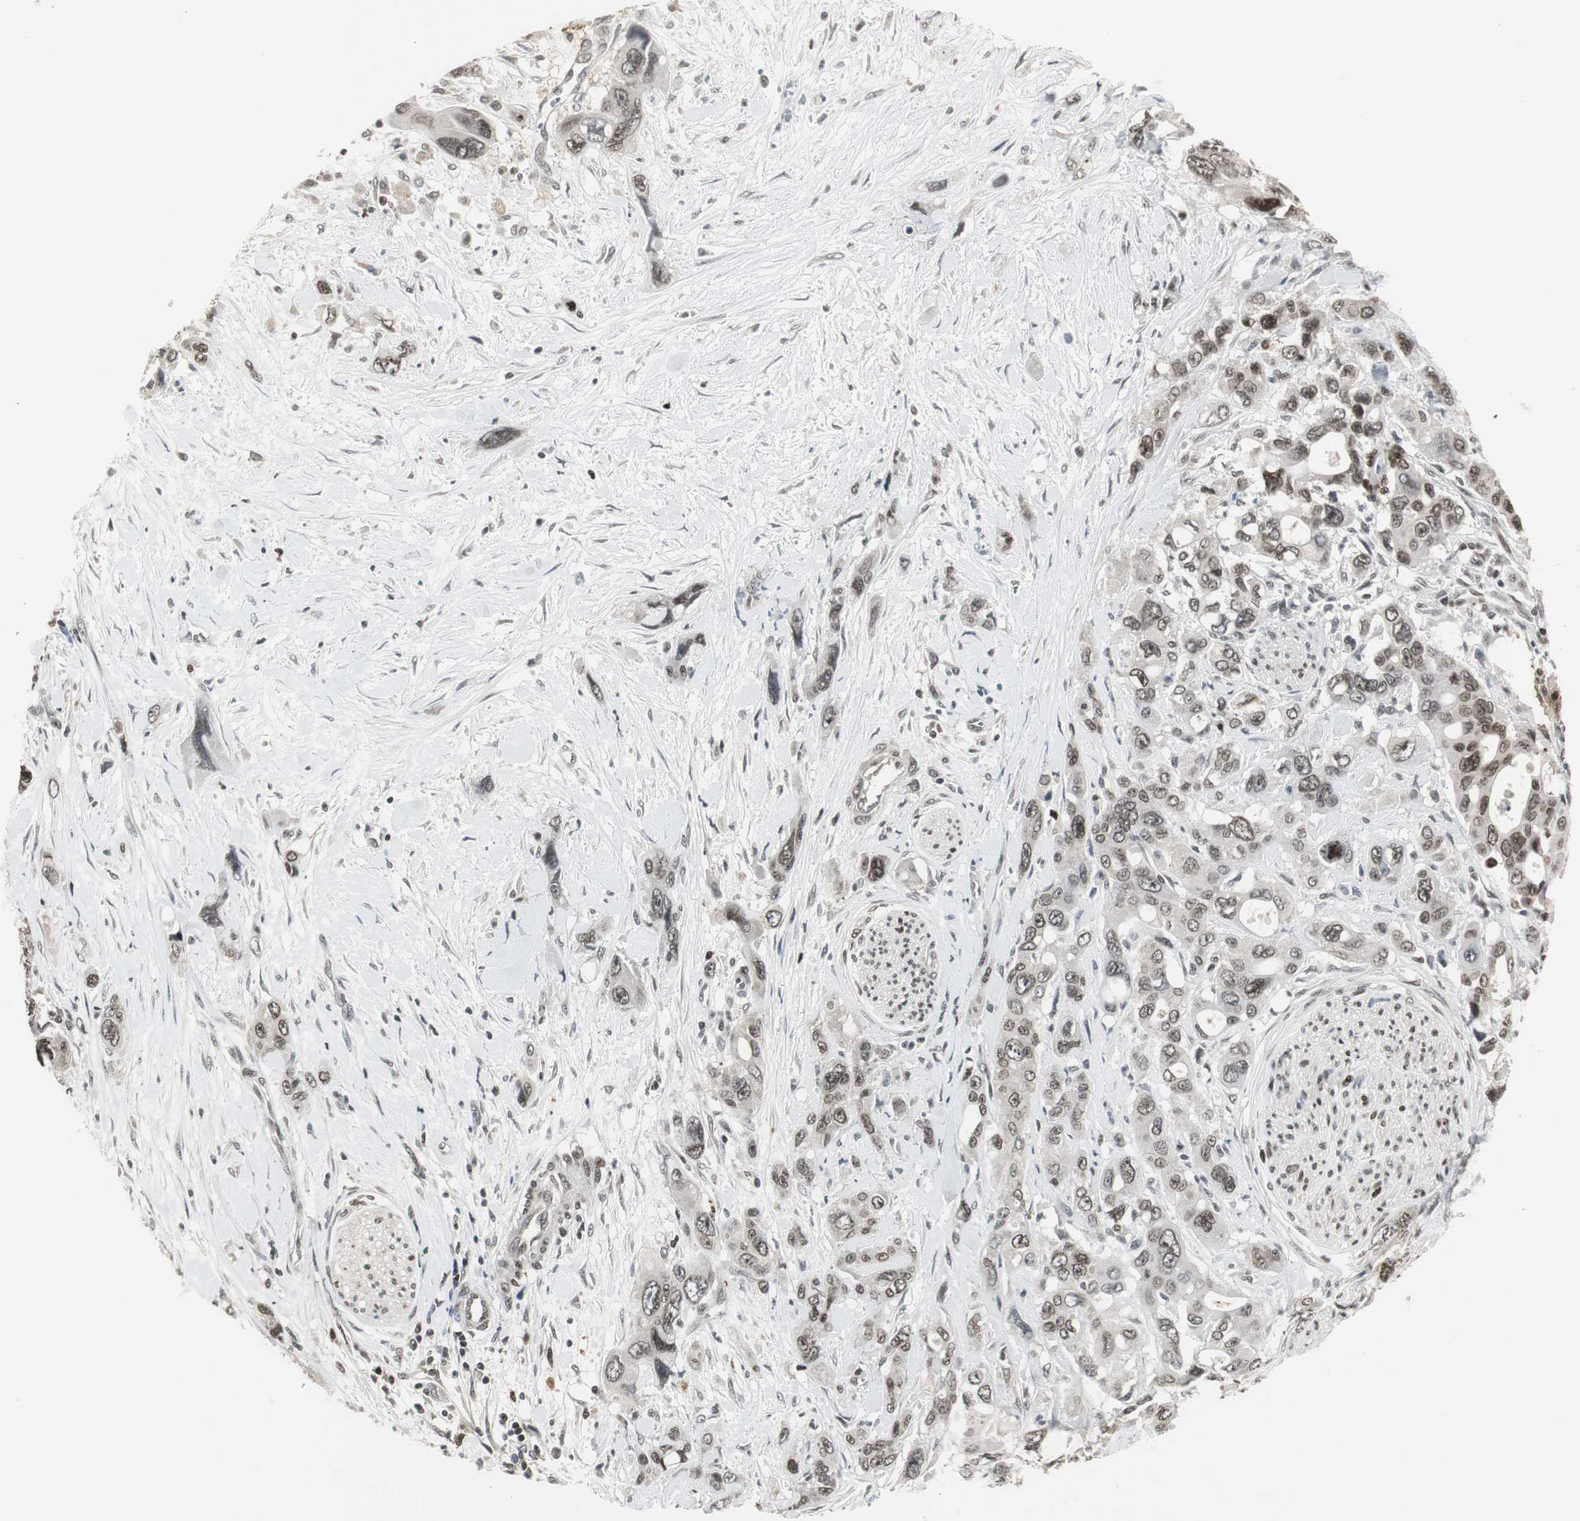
{"staining": {"intensity": "weak", "quantity": ">75%", "location": "nuclear"}, "tissue": "pancreatic cancer", "cell_type": "Tumor cells", "image_type": "cancer", "snomed": [{"axis": "morphology", "description": "Adenocarcinoma, NOS"}, {"axis": "topography", "description": "Pancreas"}], "caption": "Protein expression by immunohistochemistry displays weak nuclear staining in approximately >75% of tumor cells in pancreatic adenocarcinoma.", "gene": "MPG", "patient": {"sex": "male", "age": 46}}